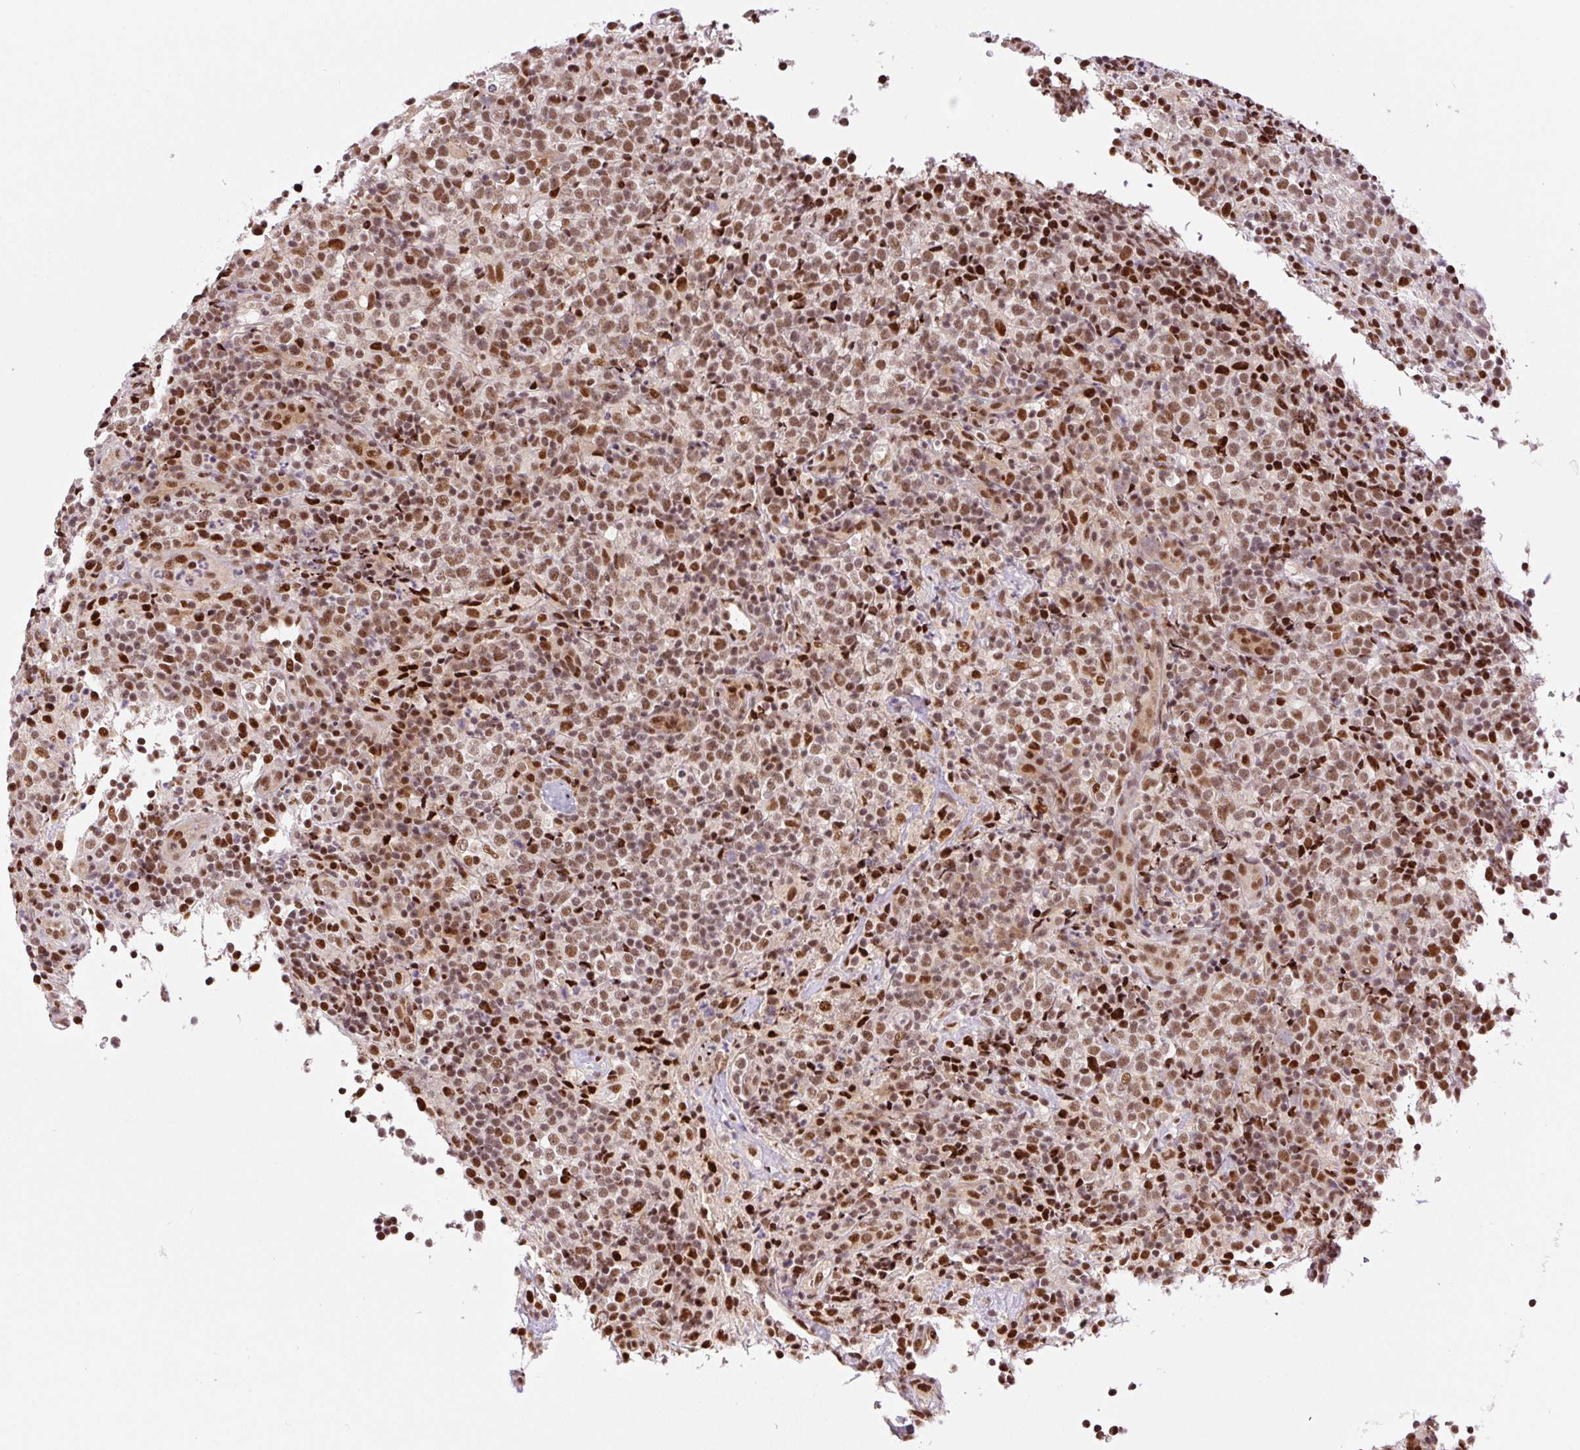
{"staining": {"intensity": "moderate", "quantity": ">75%", "location": "nuclear"}, "tissue": "lymphoma", "cell_type": "Tumor cells", "image_type": "cancer", "snomed": [{"axis": "morphology", "description": "Malignant lymphoma, non-Hodgkin's type, High grade"}, {"axis": "topography", "description": "Lymph node"}], "caption": "Immunohistochemistry (IHC) micrograph of malignant lymphoma, non-Hodgkin's type (high-grade) stained for a protein (brown), which reveals medium levels of moderate nuclear staining in approximately >75% of tumor cells.", "gene": "INTS8", "patient": {"sex": "male", "age": 54}}